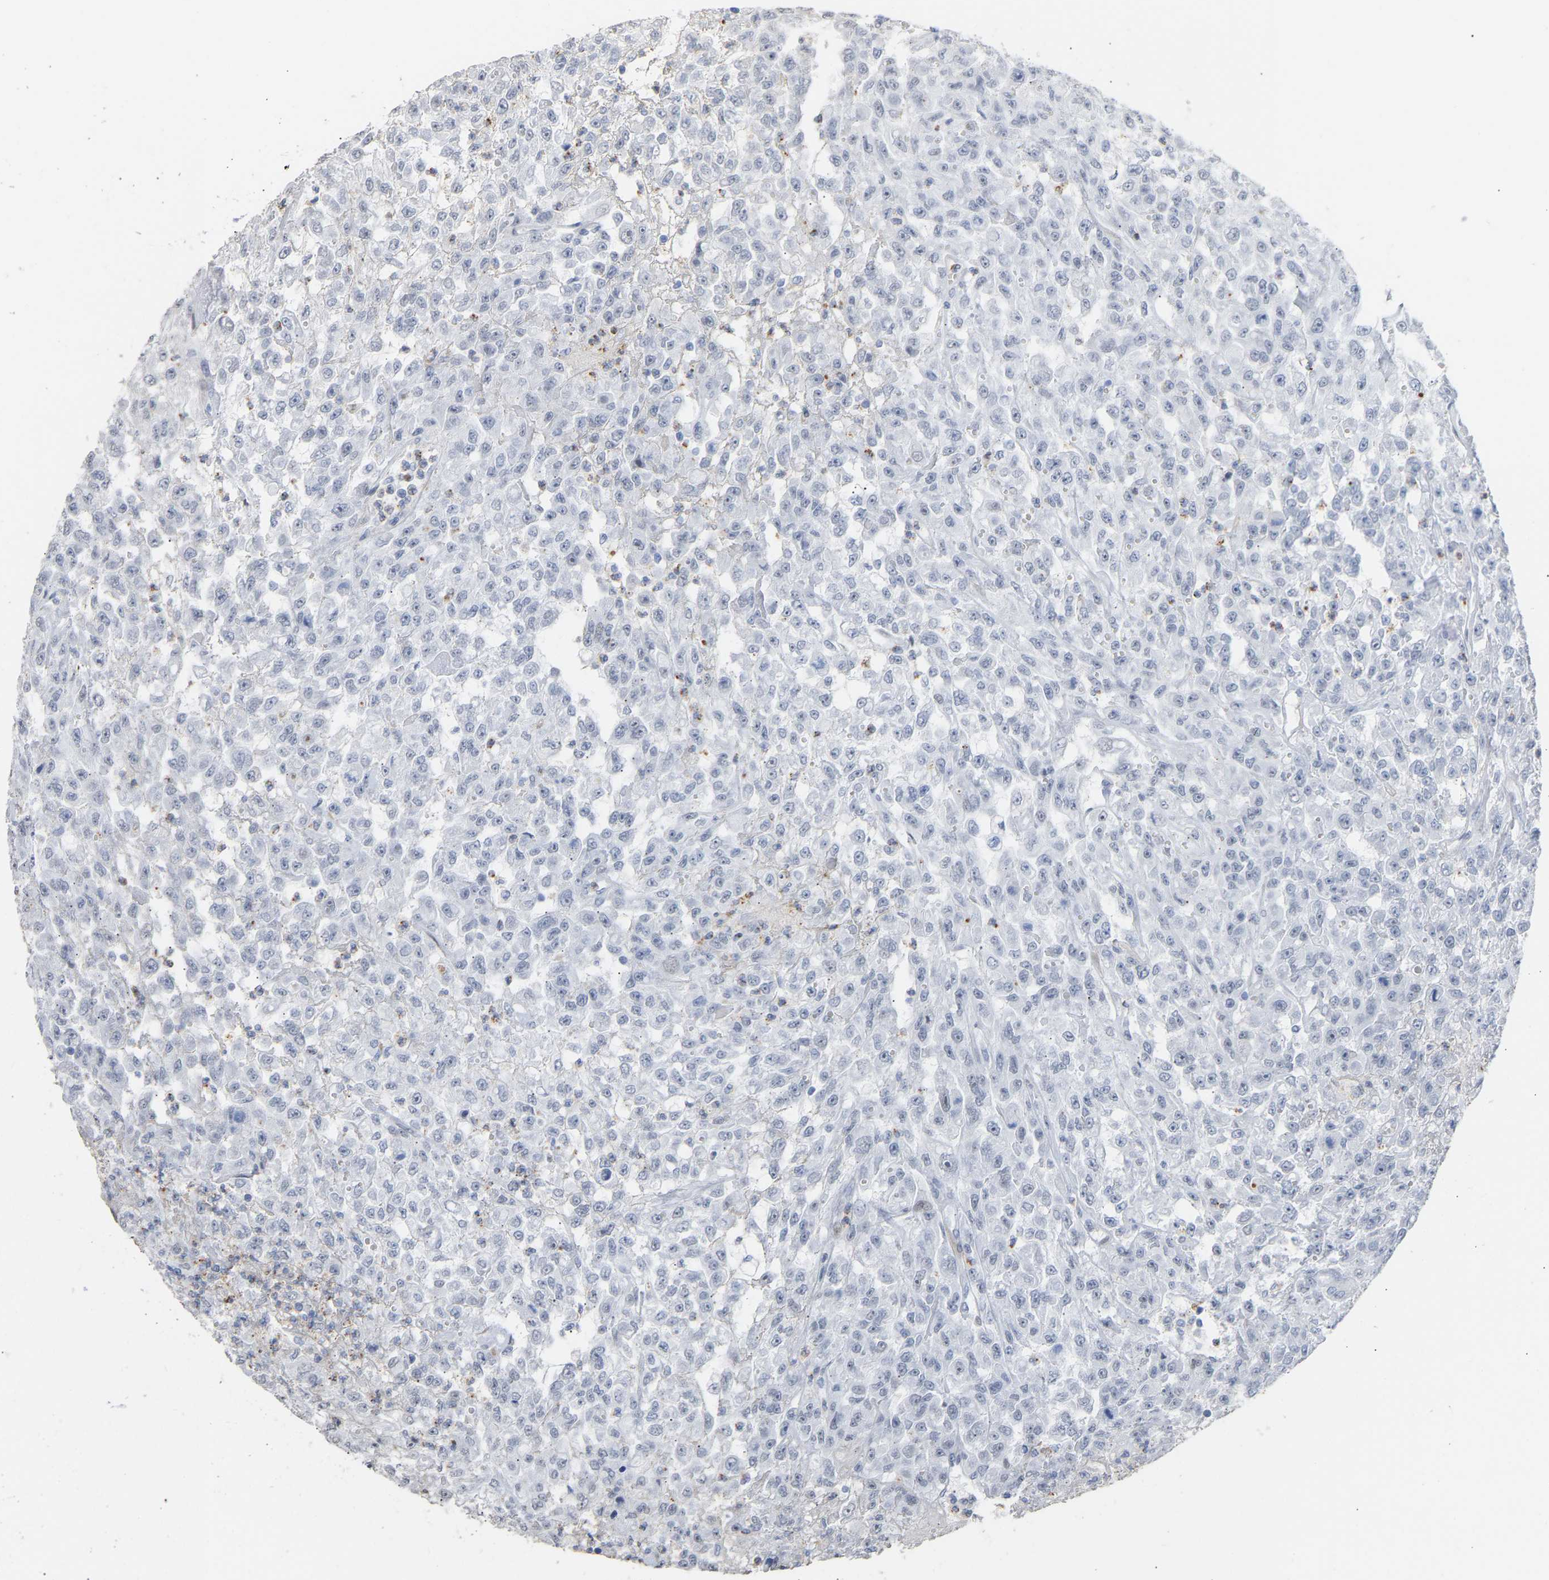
{"staining": {"intensity": "negative", "quantity": "none", "location": "none"}, "tissue": "urothelial cancer", "cell_type": "Tumor cells", "image_type": "cancer", "snomed": [{"axis": "morphology", "description": "Urothelial carcinoma, High grade"}, {"axis": "topography", "description": "Urinary bladder"}], "caption": "High-grade urothelial carcinoma was stained to show a protein in brown. There is no significant staining in tumor cells.", "gene": "AMPH", "patient": {"sex": "male", "age": 46}}